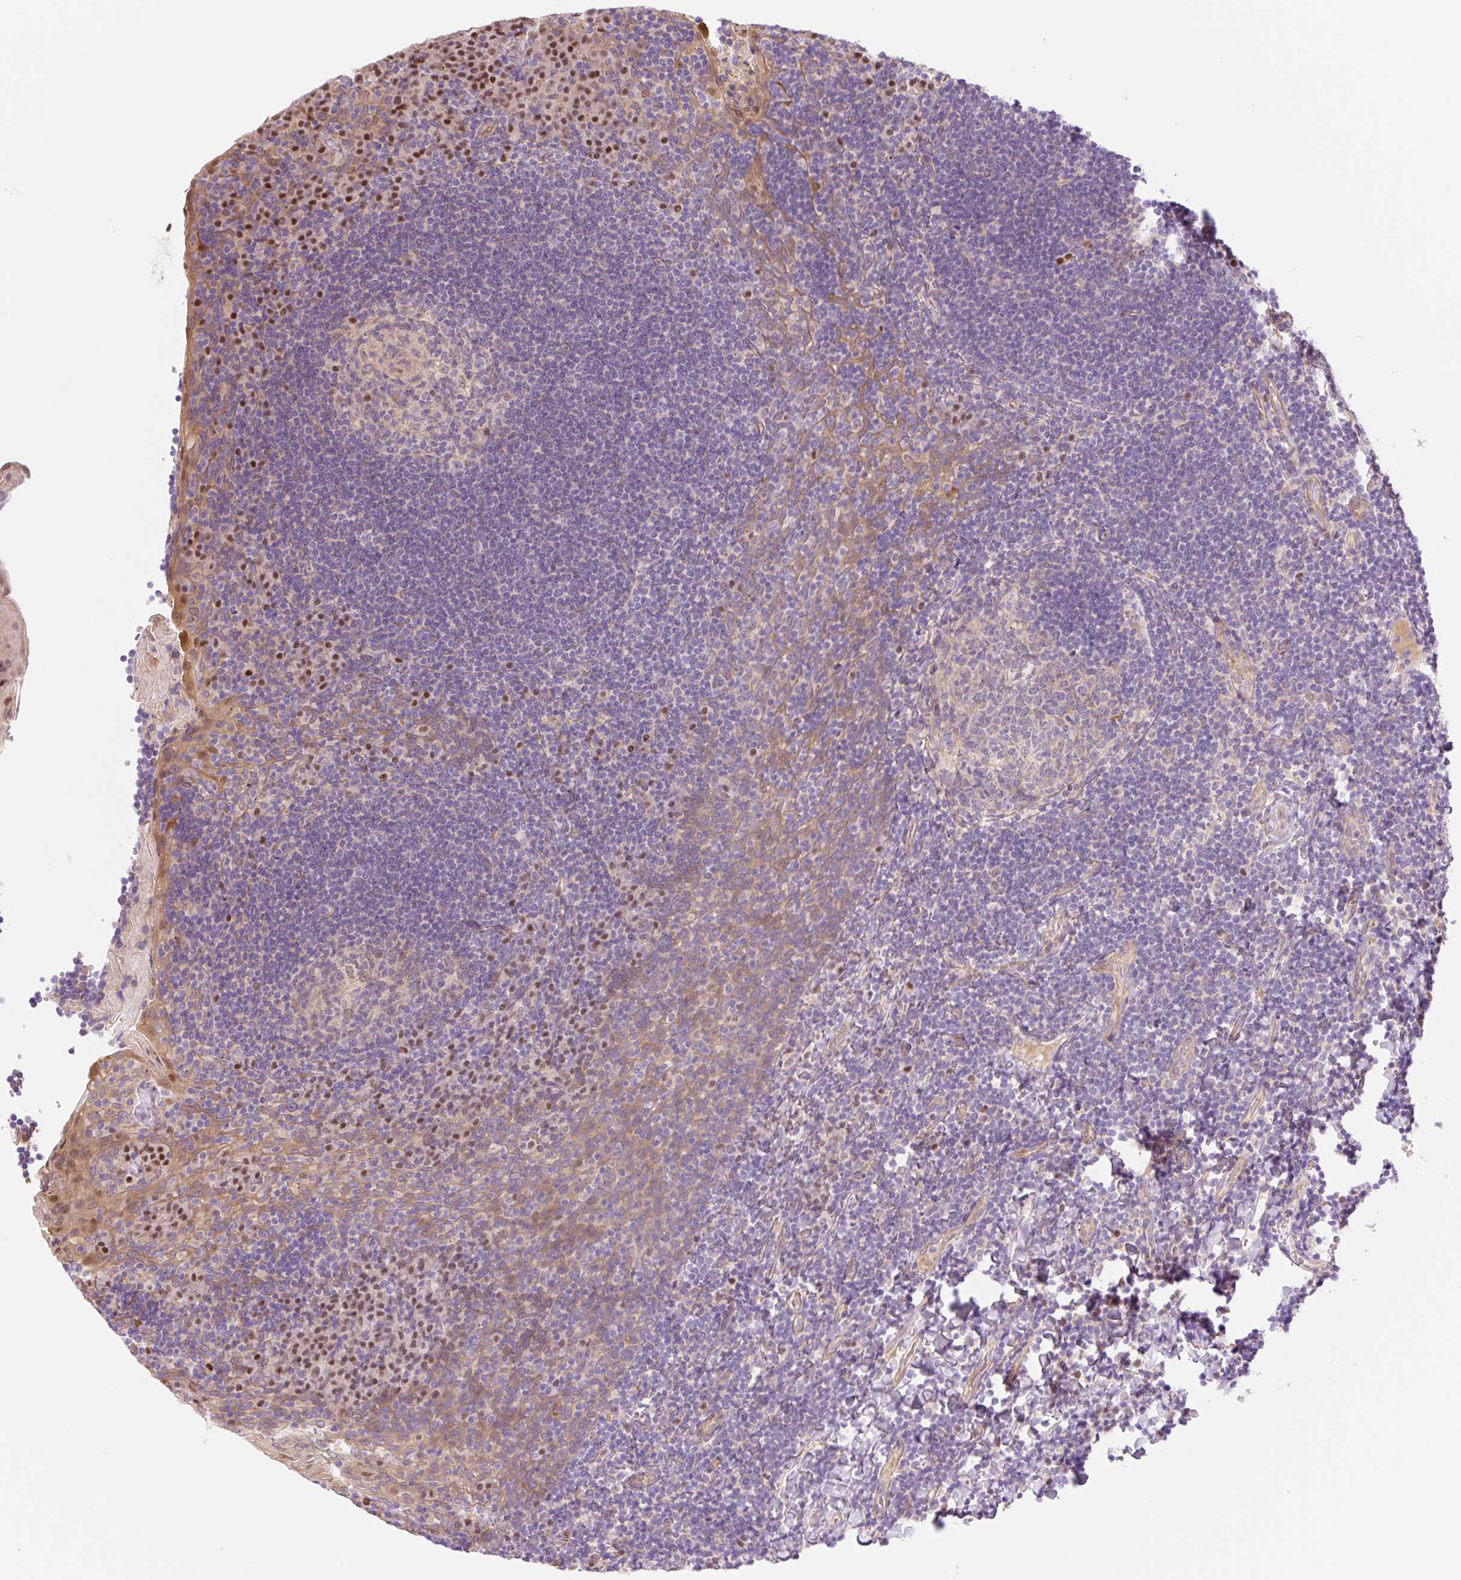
{"staining": {"intensity": "negative", "quantity": "none", "location": "none"}, "tissue": "tonsil", "cell_type": "Germinal center cells", "image_type": "normal", "snomed": [{"axis": "morphology", "description": "Normal tissue, NOS"}, {"axis": "topography", "description": "Tonsil"}], "caption": "The histopathology image reveals no significant staining in germinal center cells of tonsil.", "gene": "NLRP5", "patient": {"sex": "male", "age": 17}}